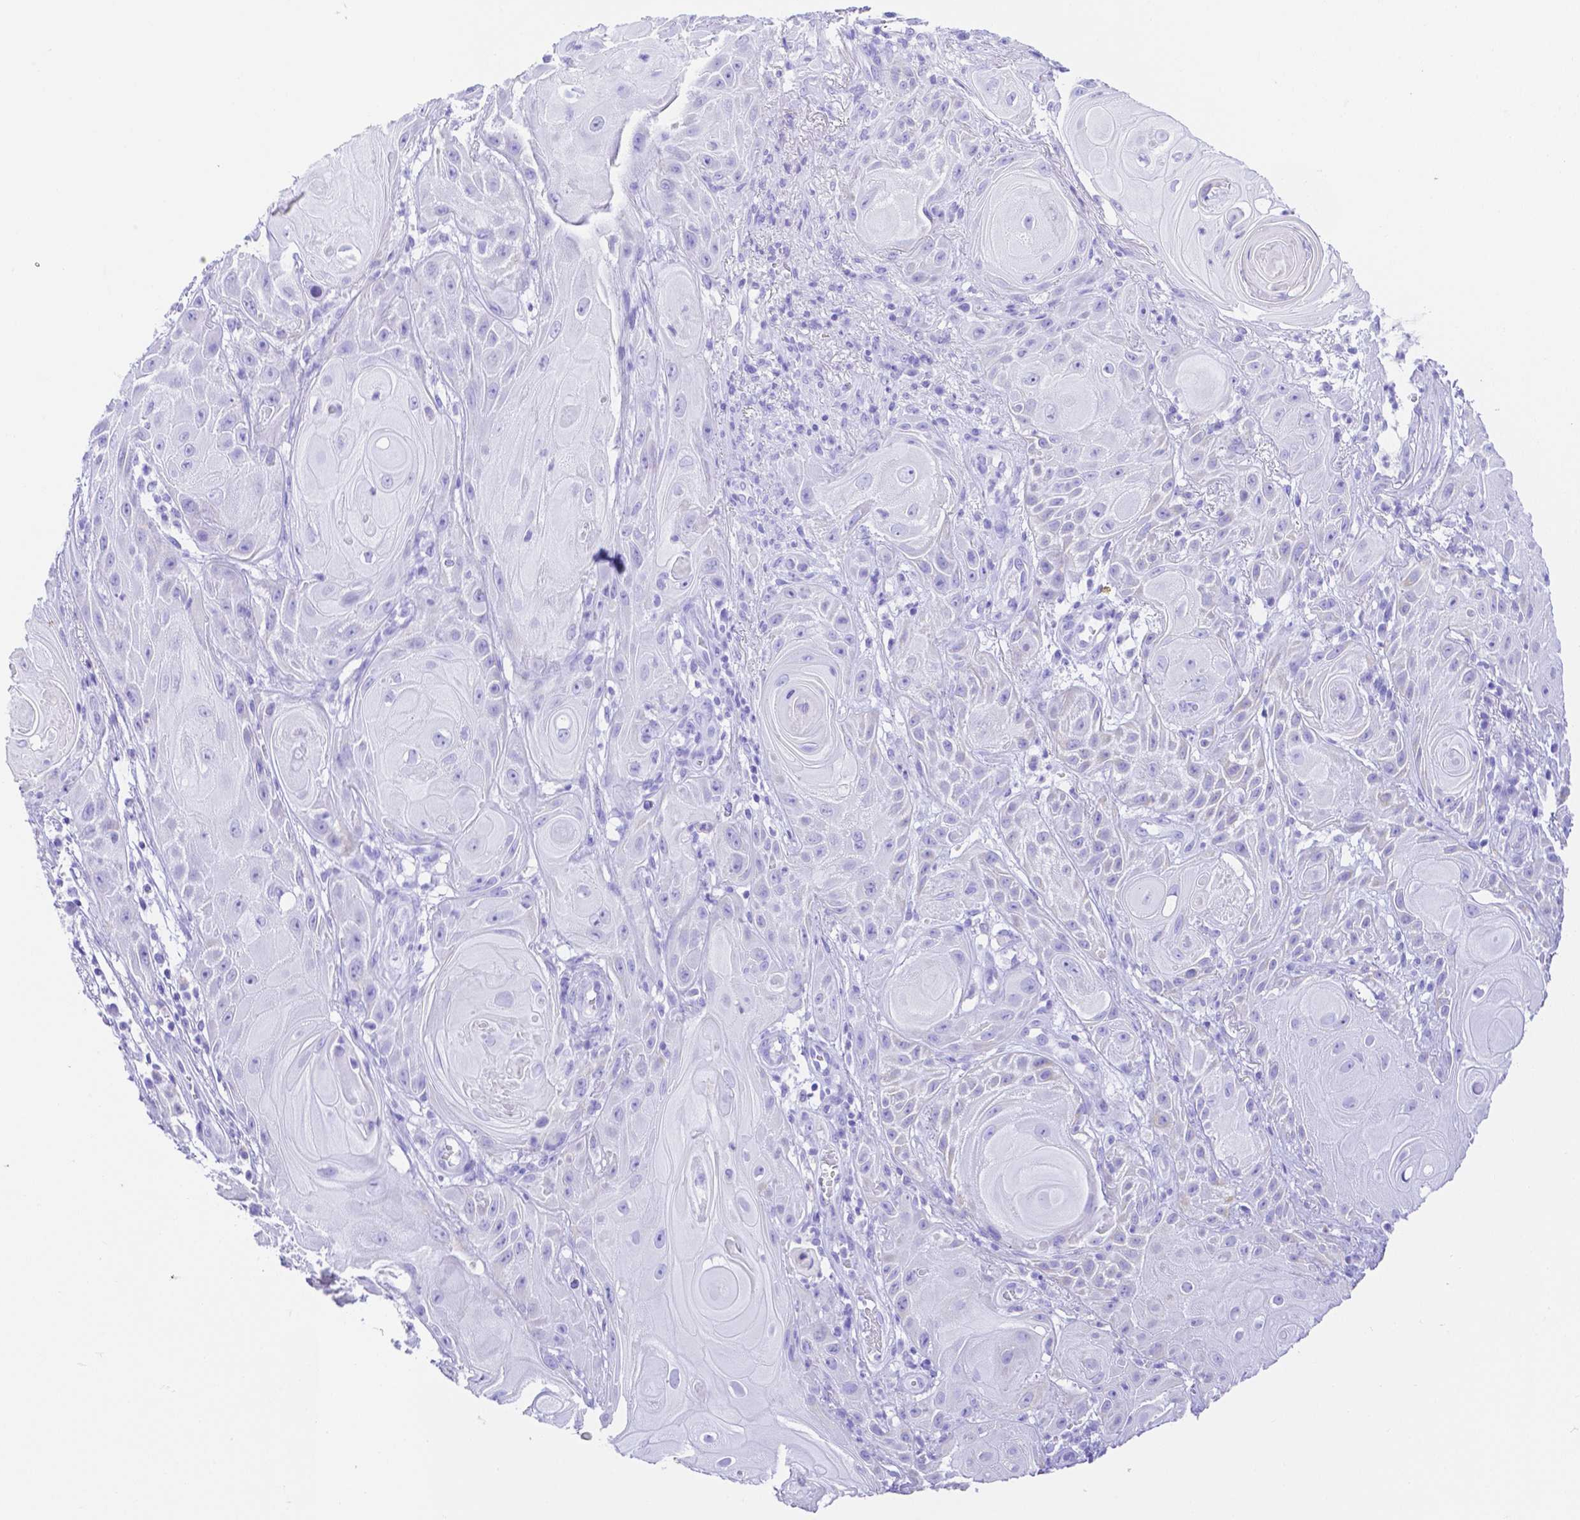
{"staining": {"intensity": "negative", "quantity": "none", "location": "none"}, "tissue": "skin cancer", "cell_type": "Tumor cells", "image_type": "cancer", "snomed": [{"axis": "morphology", "description": "Squamous cell carcinoma, NOS"}, {"axis": "topography", "description": "Skin"}], "caption": "This is a micrograph of immunohistochemistry (IHC) staining of squamous cell carcinoma (skin), which shows no staining in tumor cells.", "gene": "SMR3A", "patient": {"sex": "male", "age": 62}}